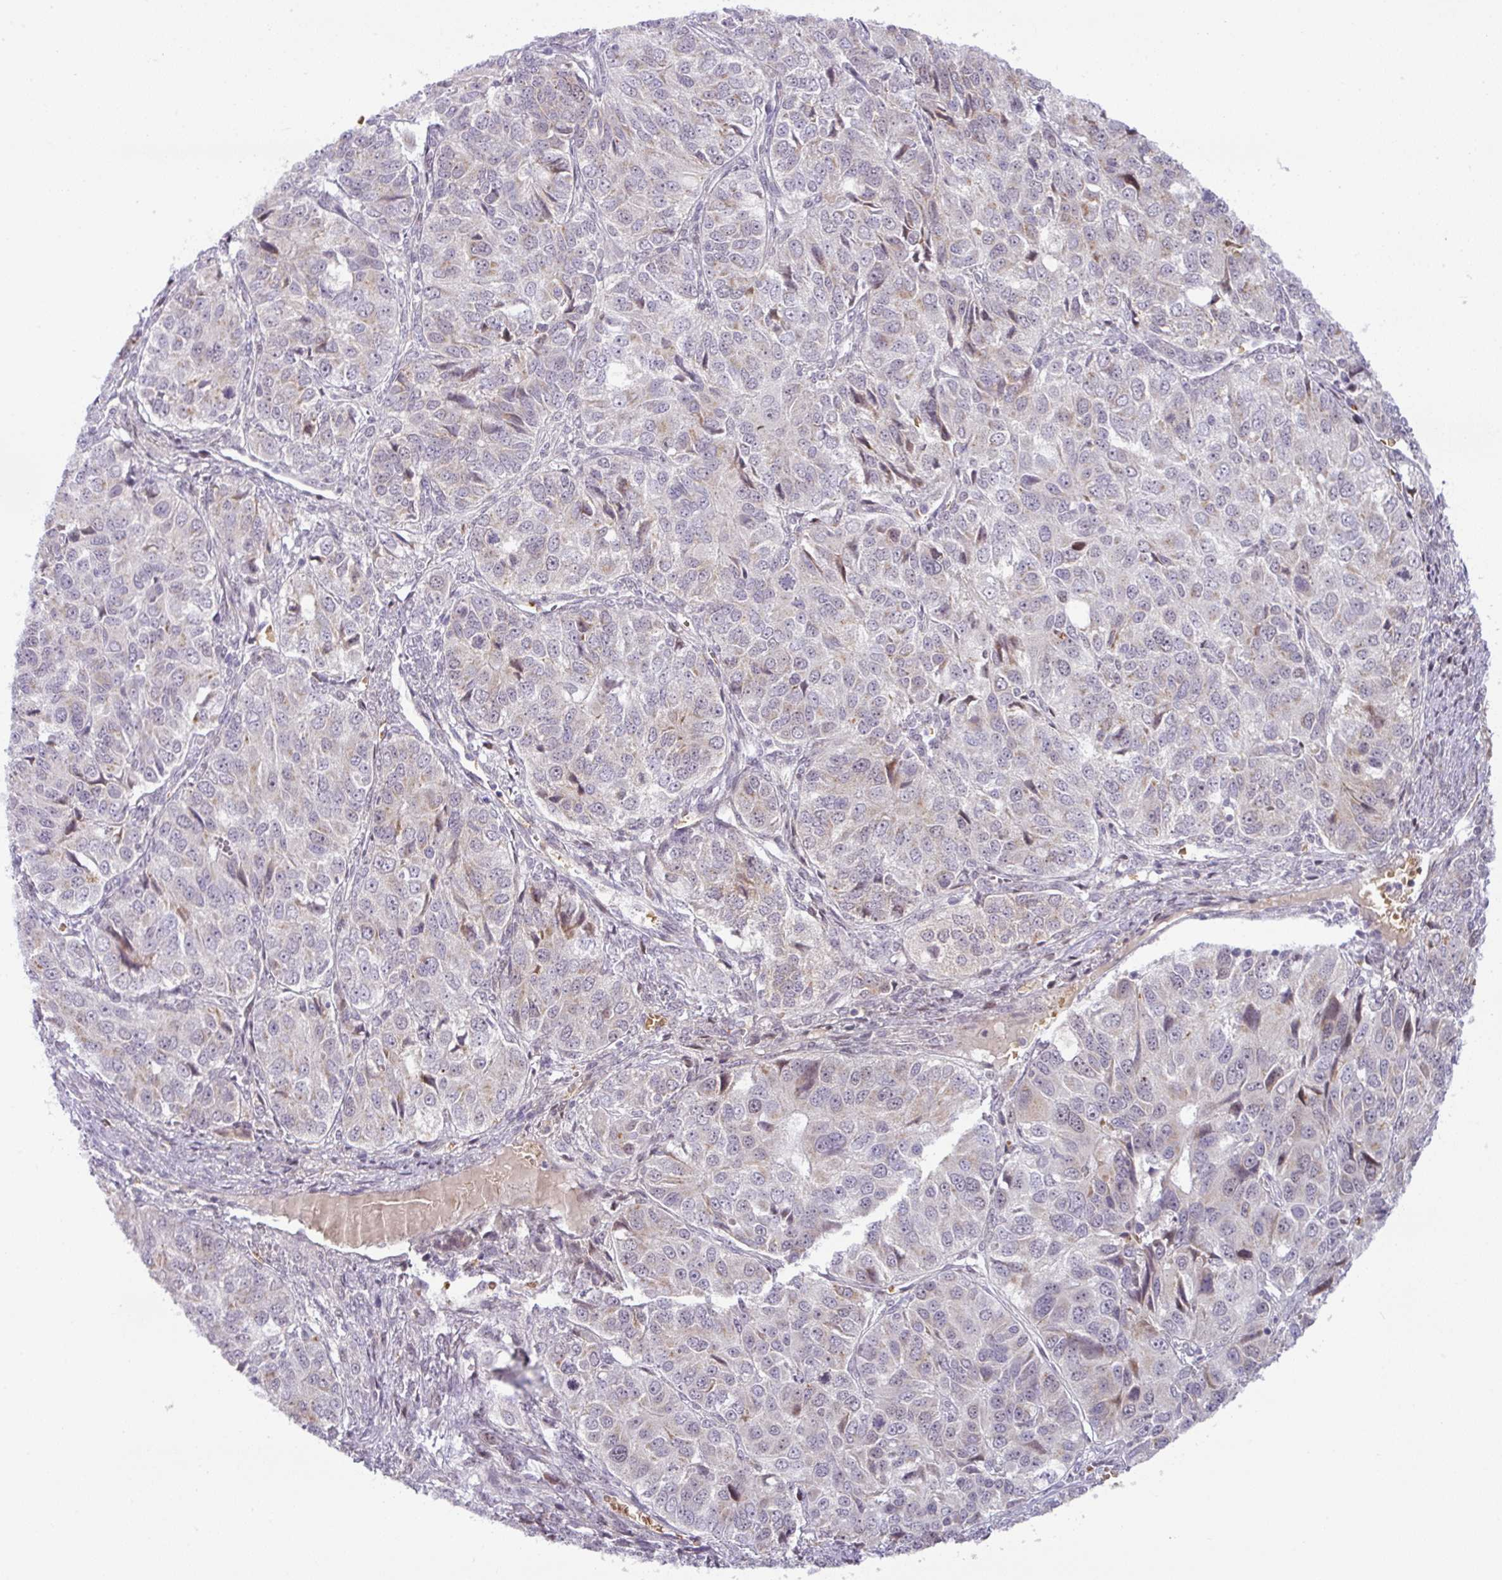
{"staining": {"intensity": "negative", "quantity": "none", "location": "none"}, "tissue": "ovarian cancer", "cell_type": "Tumor cells", "image_type": "cancer", "snomed": [{"axis": "morphology", "description": "Carcinoma, endometroid"}, {"axis": "topography", "description": "Ovary"}], "caption": "Immunohistochemistry (IHC) histopathology image of neoplastic tissue: endometroid carcinoma (ovarian) stained with DAB (3,3'-diaminobenzidine) reveals no significant protein staining in tumor cells. (Immunohistochemistry (IHC), brightfield microscopy, high magnification).", "gene": "PARP2", "patient": {"sex": "female", "age": 51}}